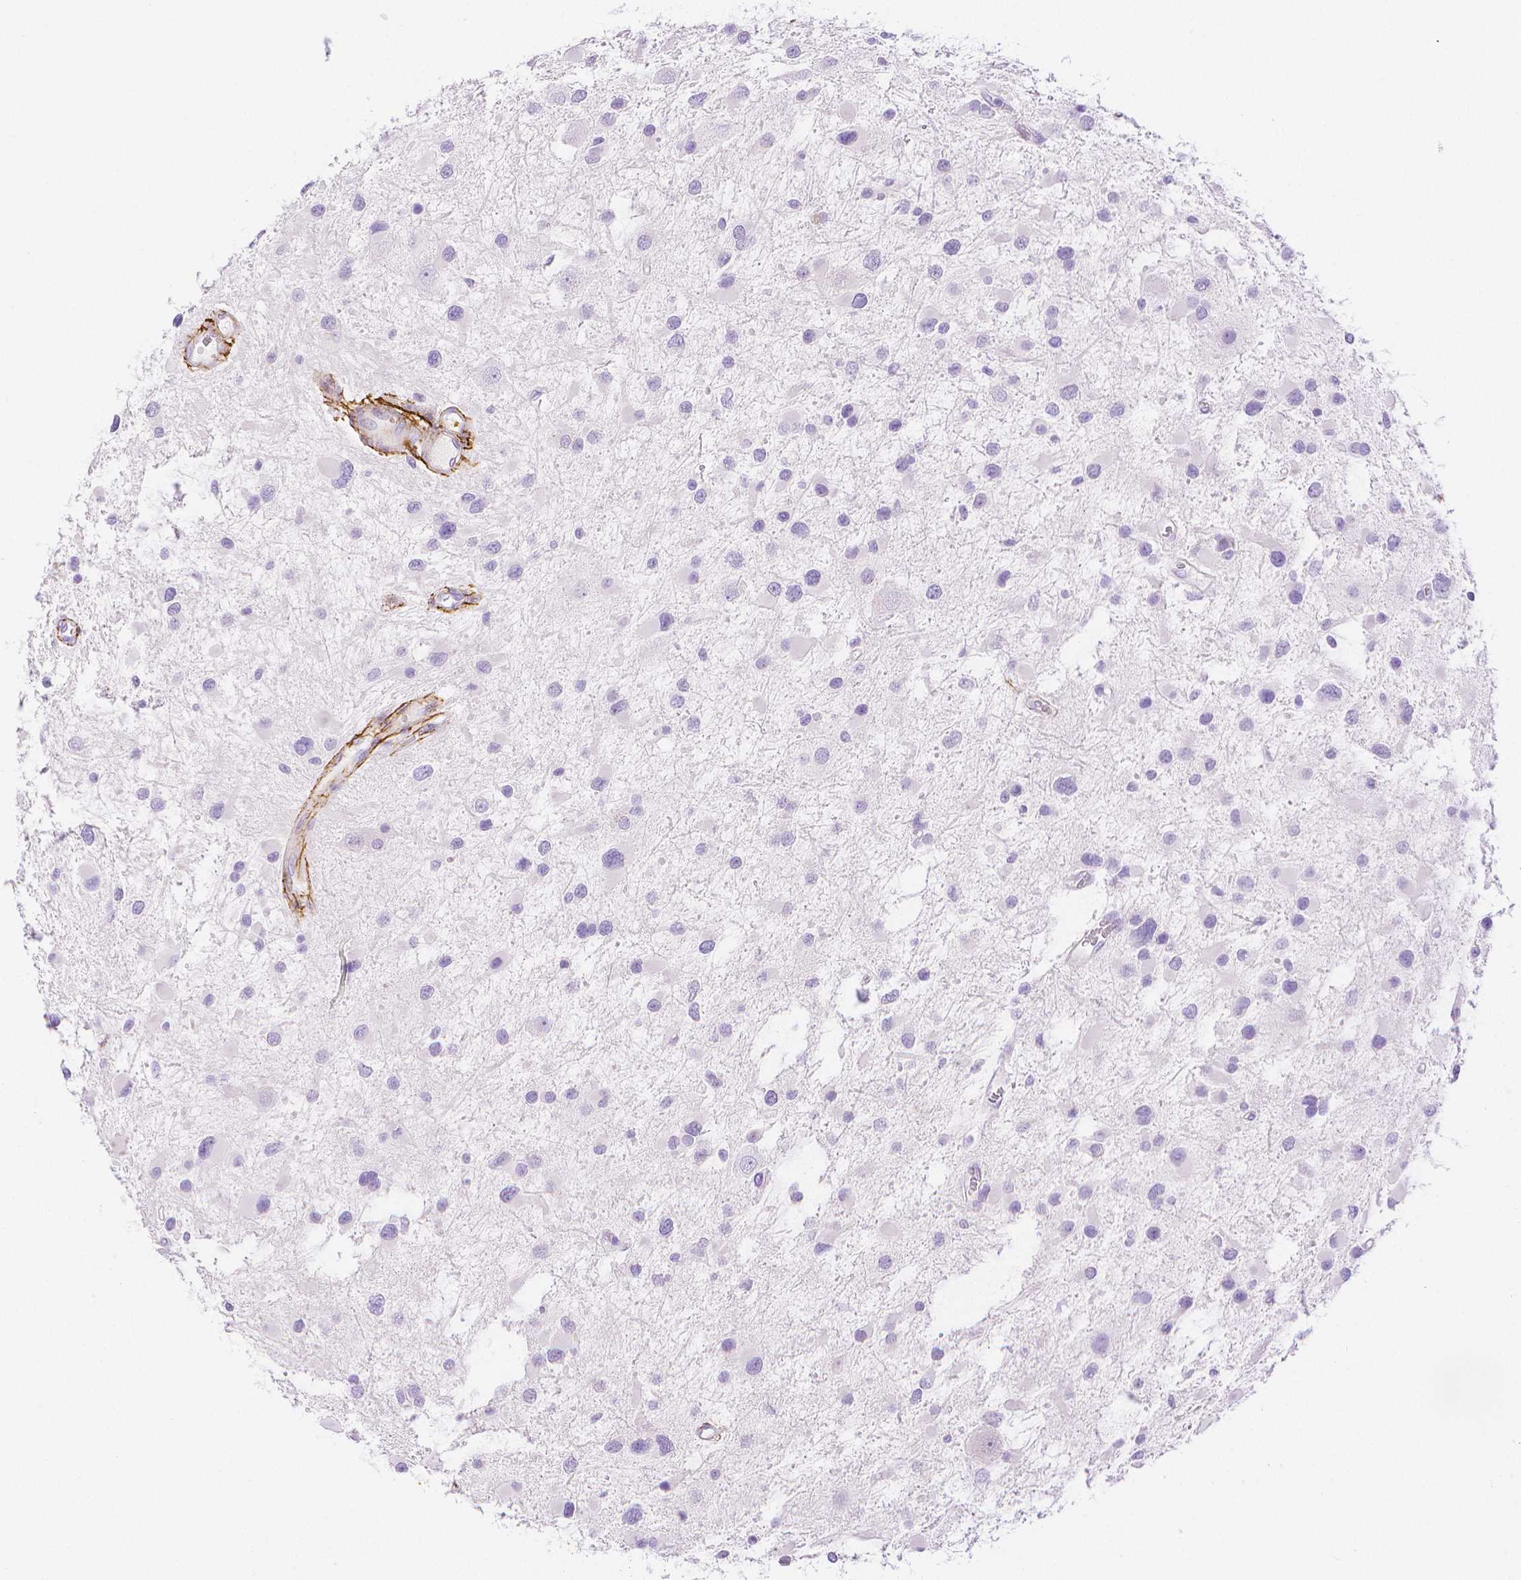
{"staining": {"intensity": "negative", "quantity": "none", "location": "none"}, "tissue": "glioma", "cell_type": "Tumor cells", "image_type": "cancer", "snomed": [{"axis": "morphology", "description": "Glioma, malignant, Low grade"}, {"axis": "topography", "description": "Brain"}], "caption": "Glioma was stained to show a protein in brown. There is no significant positivity in tumor cells.", "gene": "FBN1", "patient": {"sex": "female", "age": 32}}